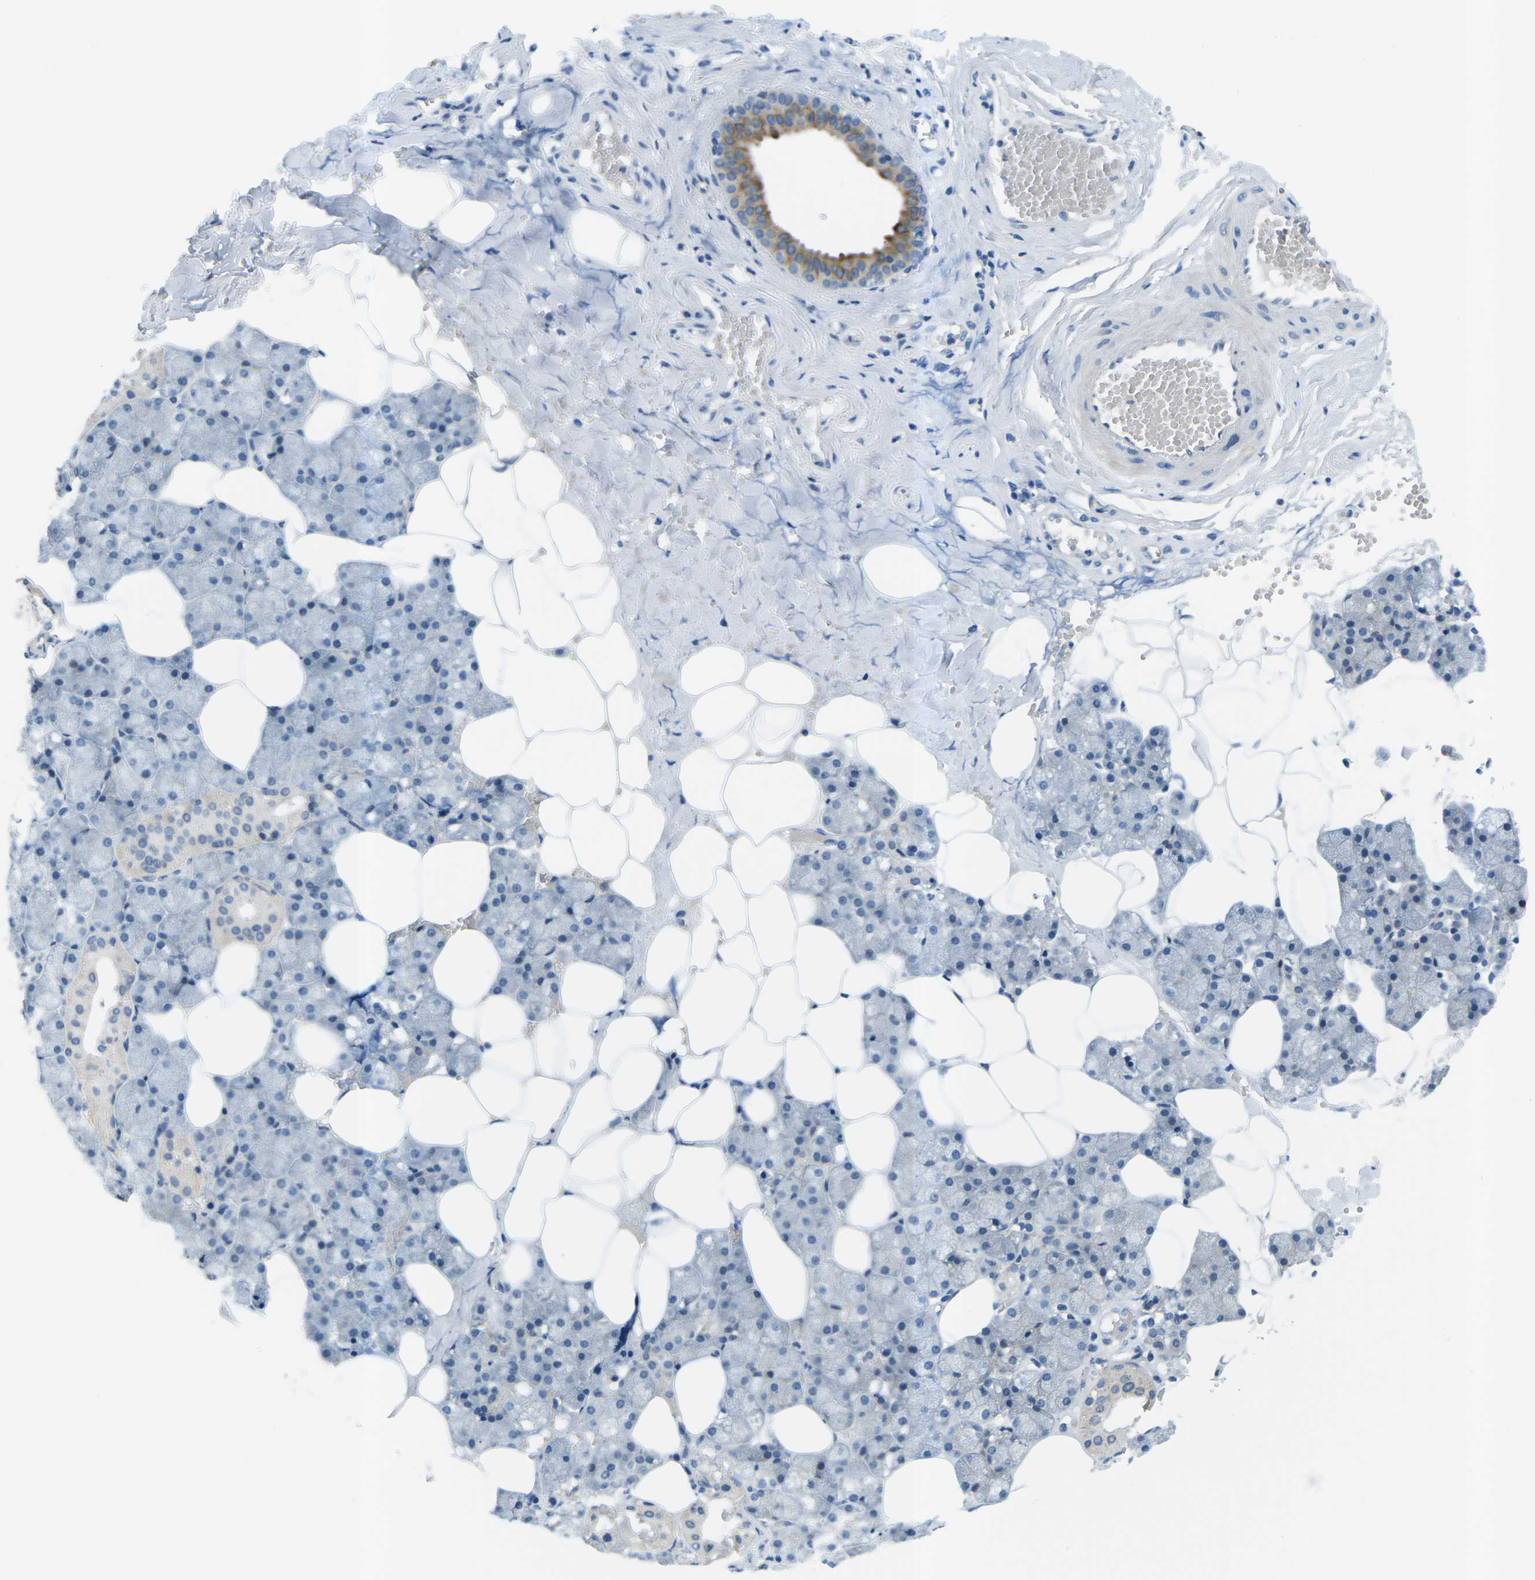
{"staining": {"intensity": "moderate", "quantity": "25%-75%", "location": "cytoplasmic/membranous"}, "tissue": "salivary gland", "cell_type": "Glandular cells", "image_type": "normal", "snomed": [{"axis": "morphology", "description": "Normal tissue, NOS"}, {"axis": "topography", "description": "Salivary gland"}], "caption": "An image of human salivary gland stained for a protein demonstrates moderate cytoplasmic/membranous brown staining in glandular cells.", "gene": "CTNND1", "patient": {"sex": "male", "age": 62}}